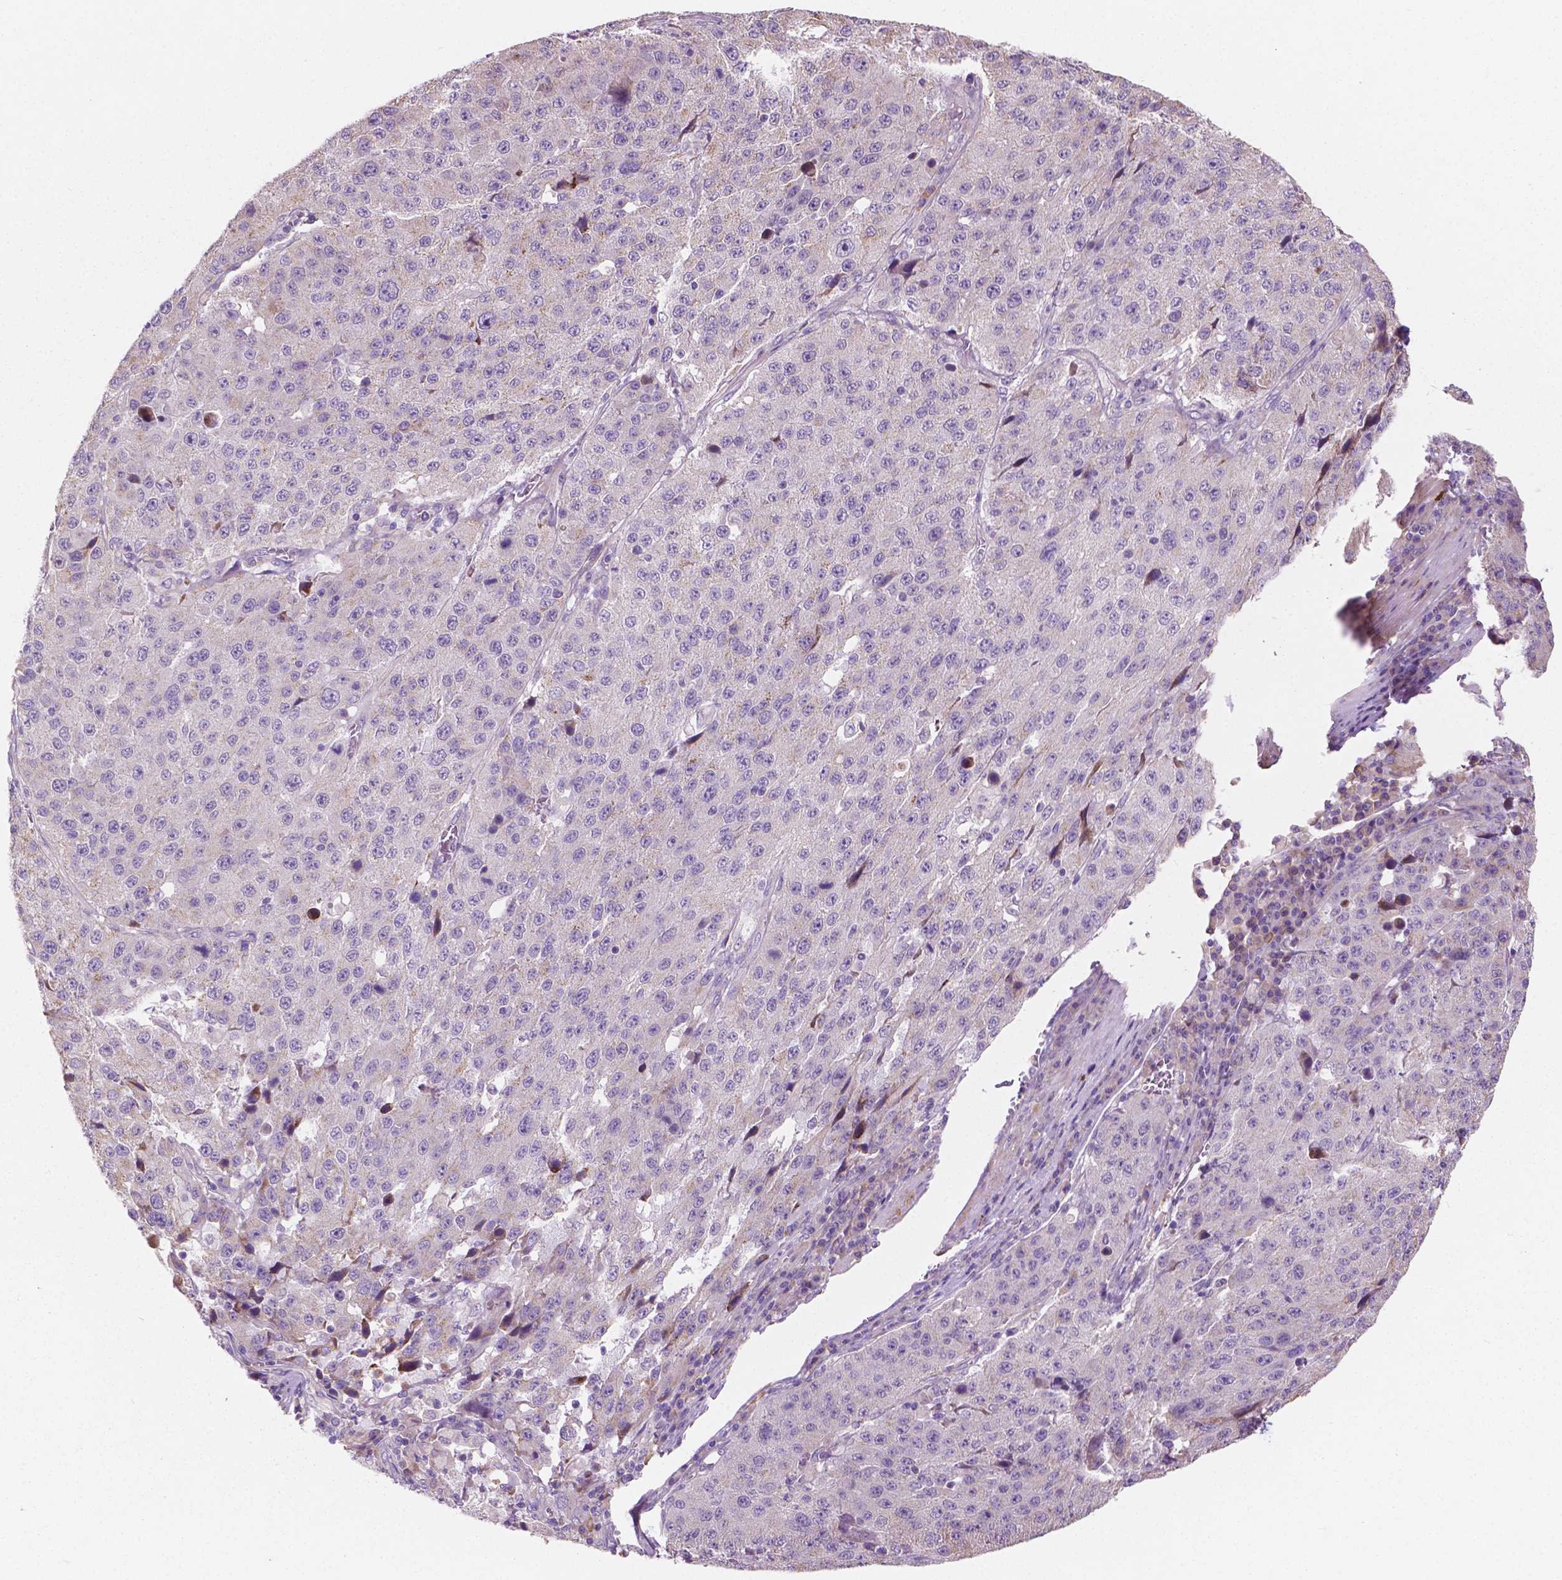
{"staining": {"intensity": "weak", "quantity": "<25%", "location": "cytoplasmic/membranous"}, "tissue": "stomach cancer", "cell_type": "Tumor cells", "image_type": "cancer", "snomed": [{"axis": "morphology", "description": "Adenocarcinoma, NOS"}, {"axis": "topography", "description": "Stomach"}], "caption": "Tumor cells show no significant positivity in stomach adenocarcinoma. (Brightfield microscopy of DAB immunohistochemistry (IHC) at high magnification).", "gene": "LRP1B", "patient": {"sex": "male", "age": 71}}